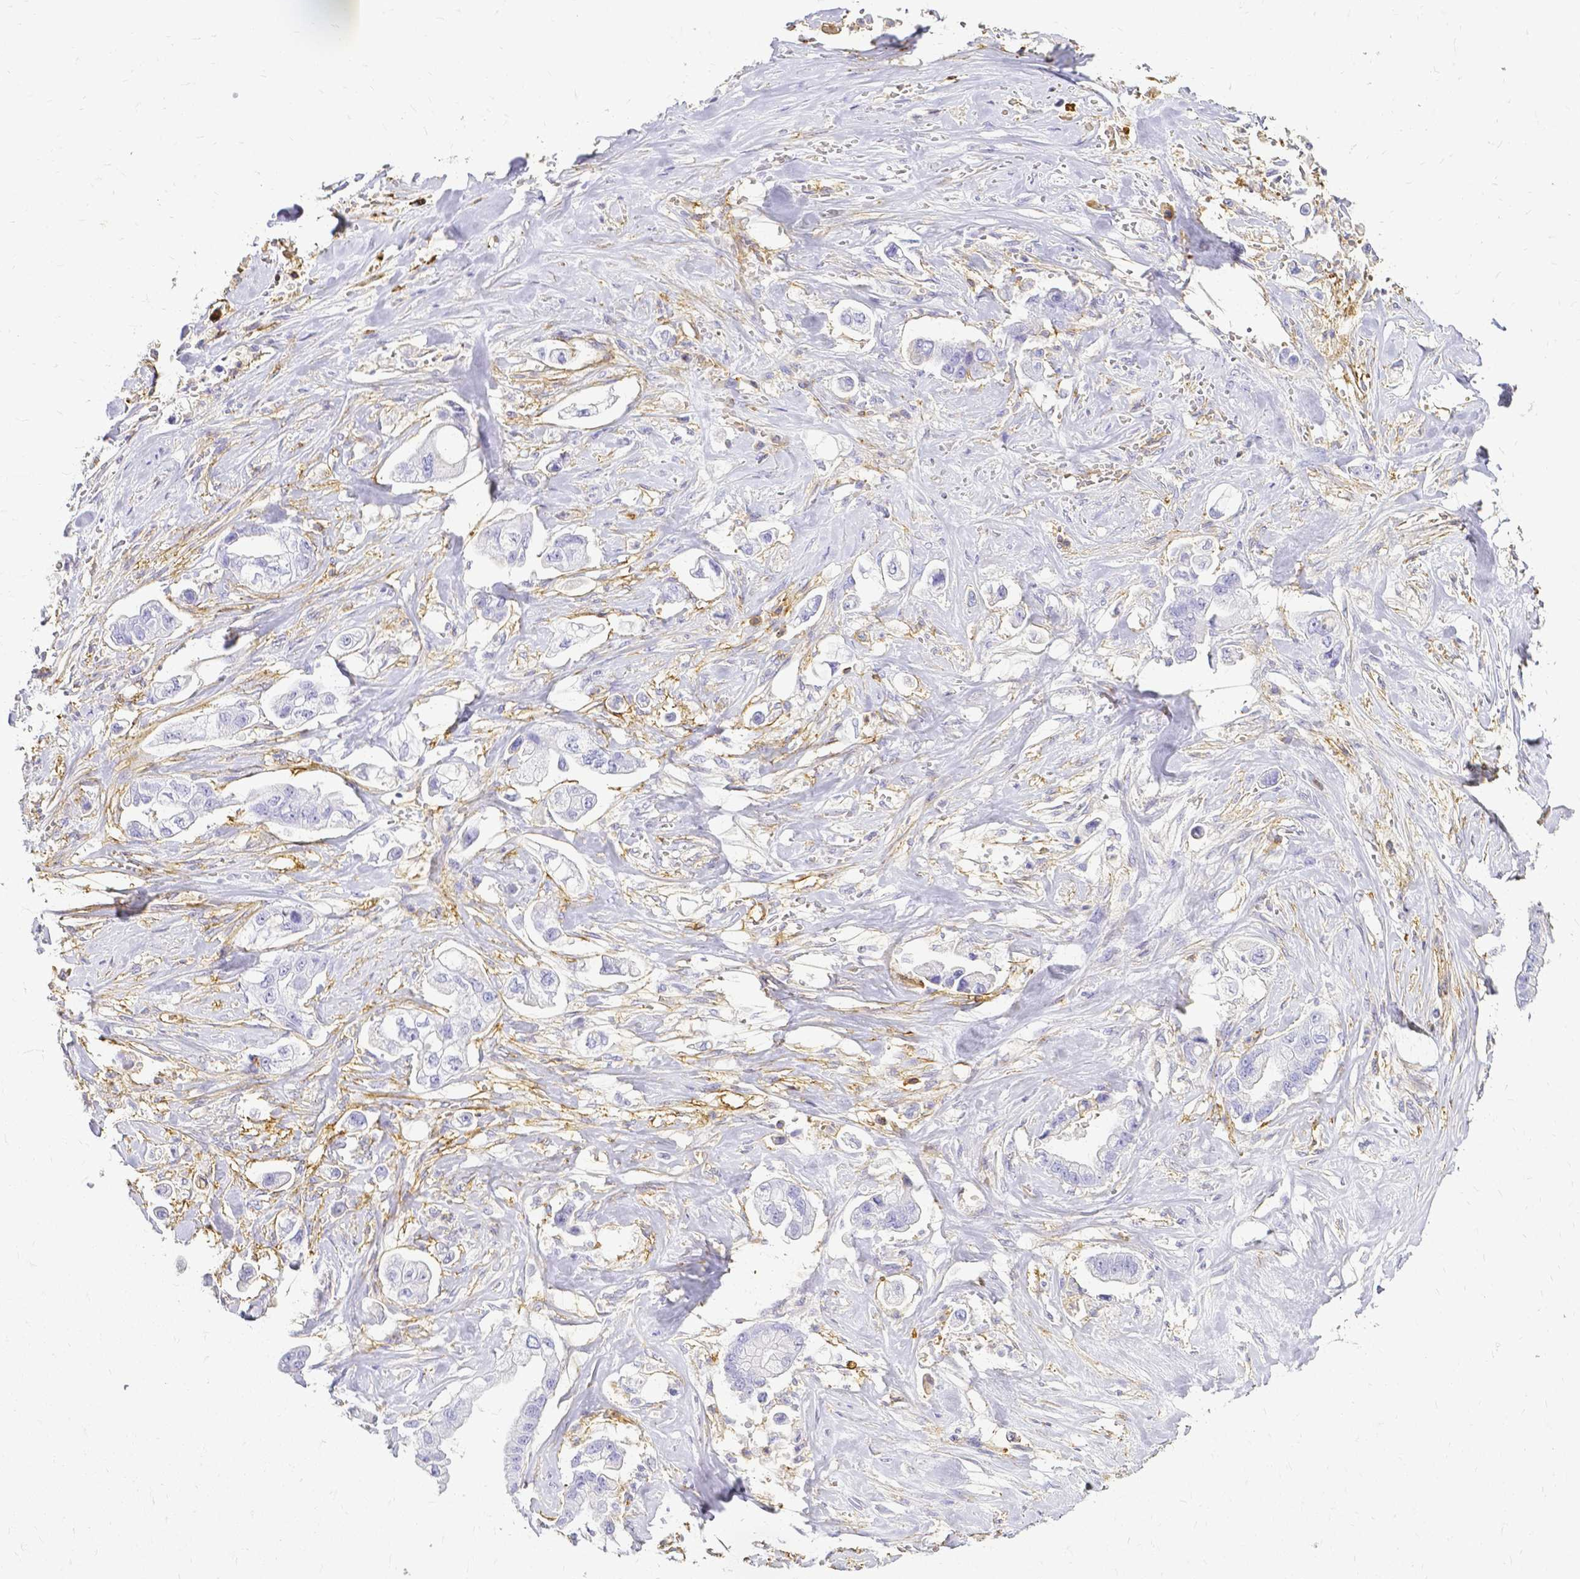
{"staining": {"intensity": "negative", "quantity": "none", "location": "none"}, "tissue": "stomach cancer", "cell_type": "Tumor cells", "image_type": "cancer", "snomed": [{"axis": "morphology", "description": "Adenocarcinoma, NOS"}, {"axis": "topography", "description": "Stomach"}], "caption": "The photomicrograph demonstrates no staining of tumor cells in adenocarcinoma (stomach).", "gene": "HSPA12A", "patient": {"sex": "male", "age": 62}}